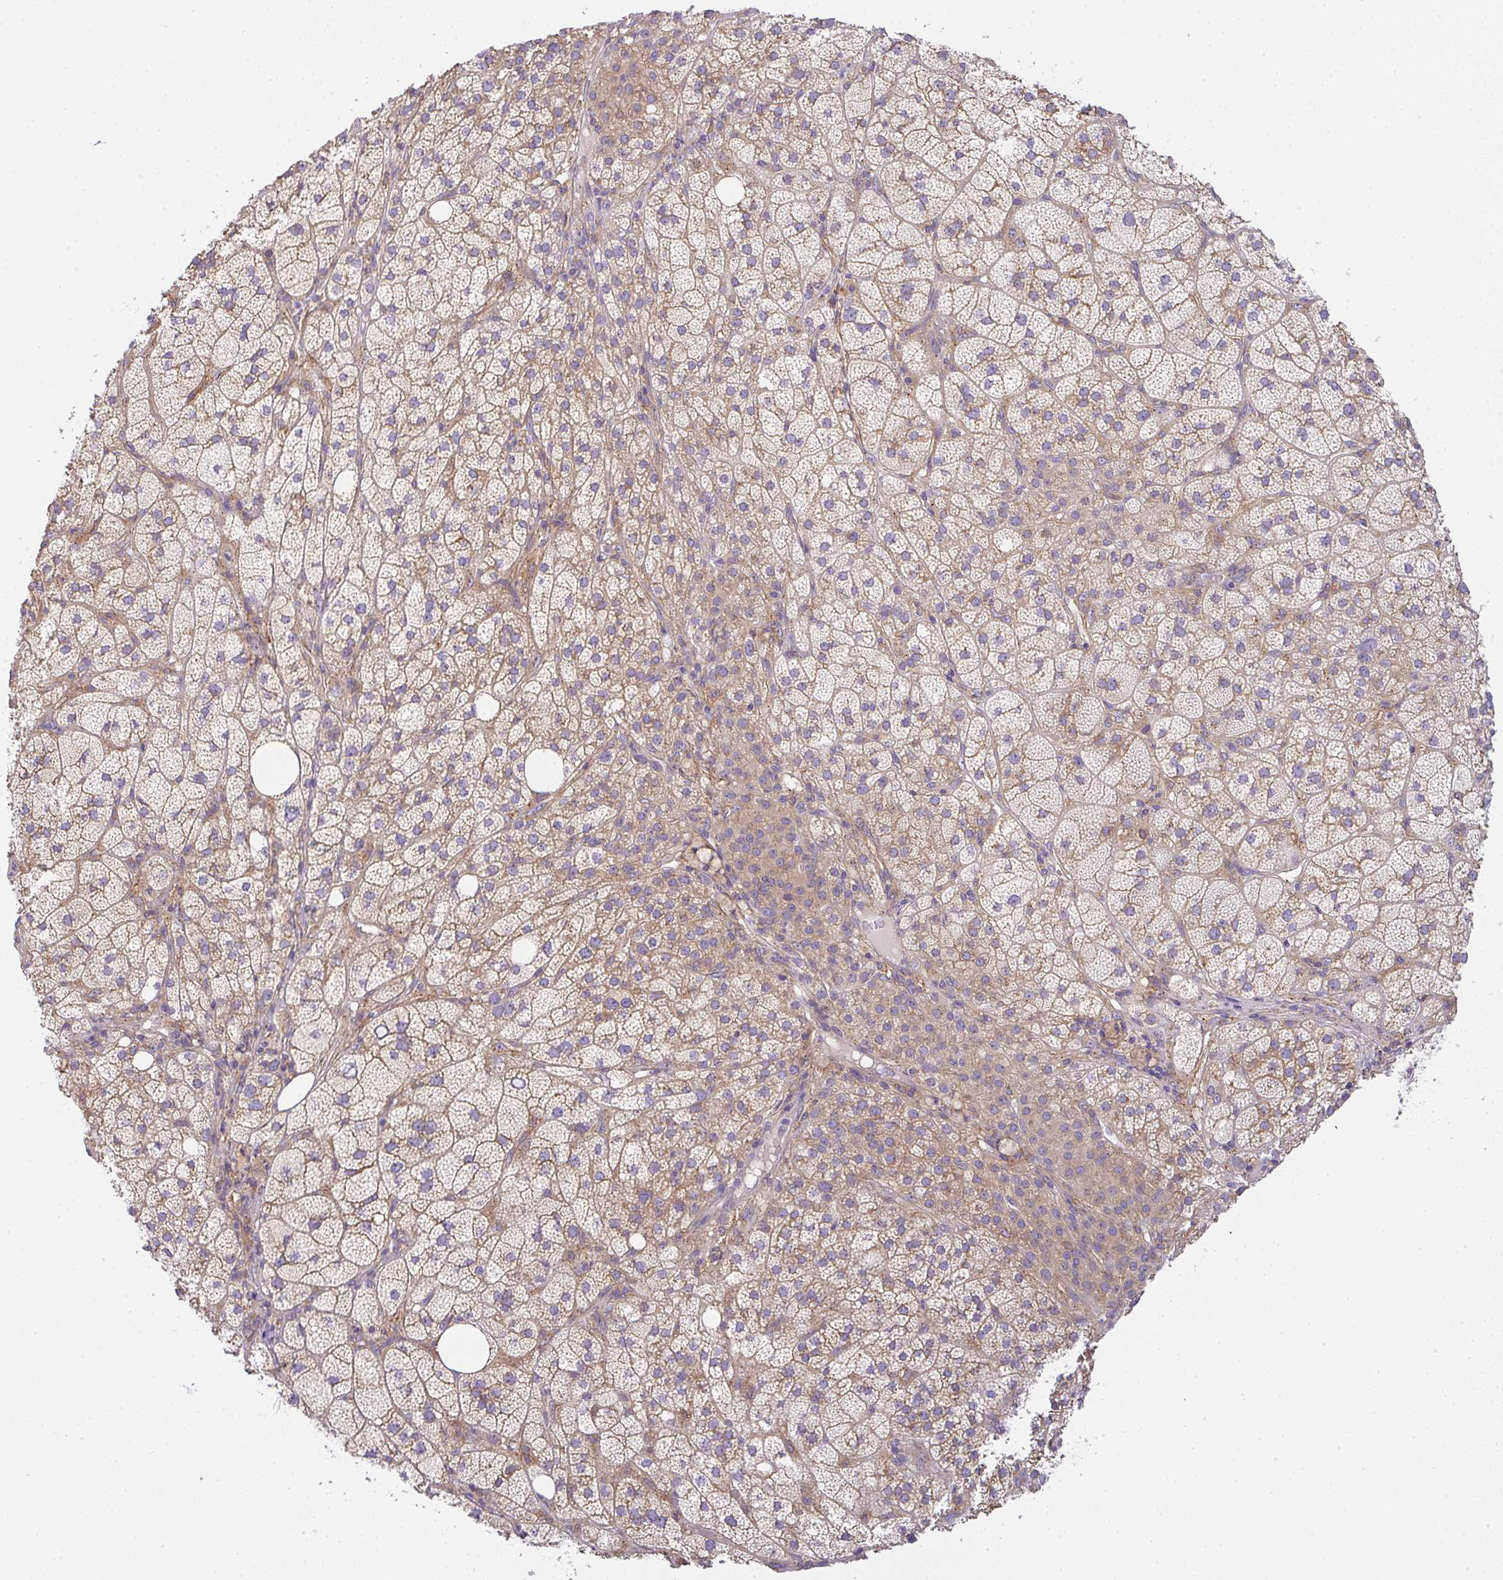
{"staining": {"intensity": "moderate", "quantity": "25%-75%", "location": "cytoplasmic/membranous"}, "tissue": "adrenal gland", "cell_type": "Glandular cells", "image_type": "normal", "snomed": [{"axis": "morphology", "description": "Normal tissue, NOS"}, {"axis": "topography", "description": "Adrenal gland"}], "caption": "Immunohistochemical staining of benign adrenal gland reveals medium levels of moderate cytoplasmic/membranous staining in about 25%-75% of glandular cells.", "gene": "SNX5", "patient": {"sex": "female", "age": 60}}